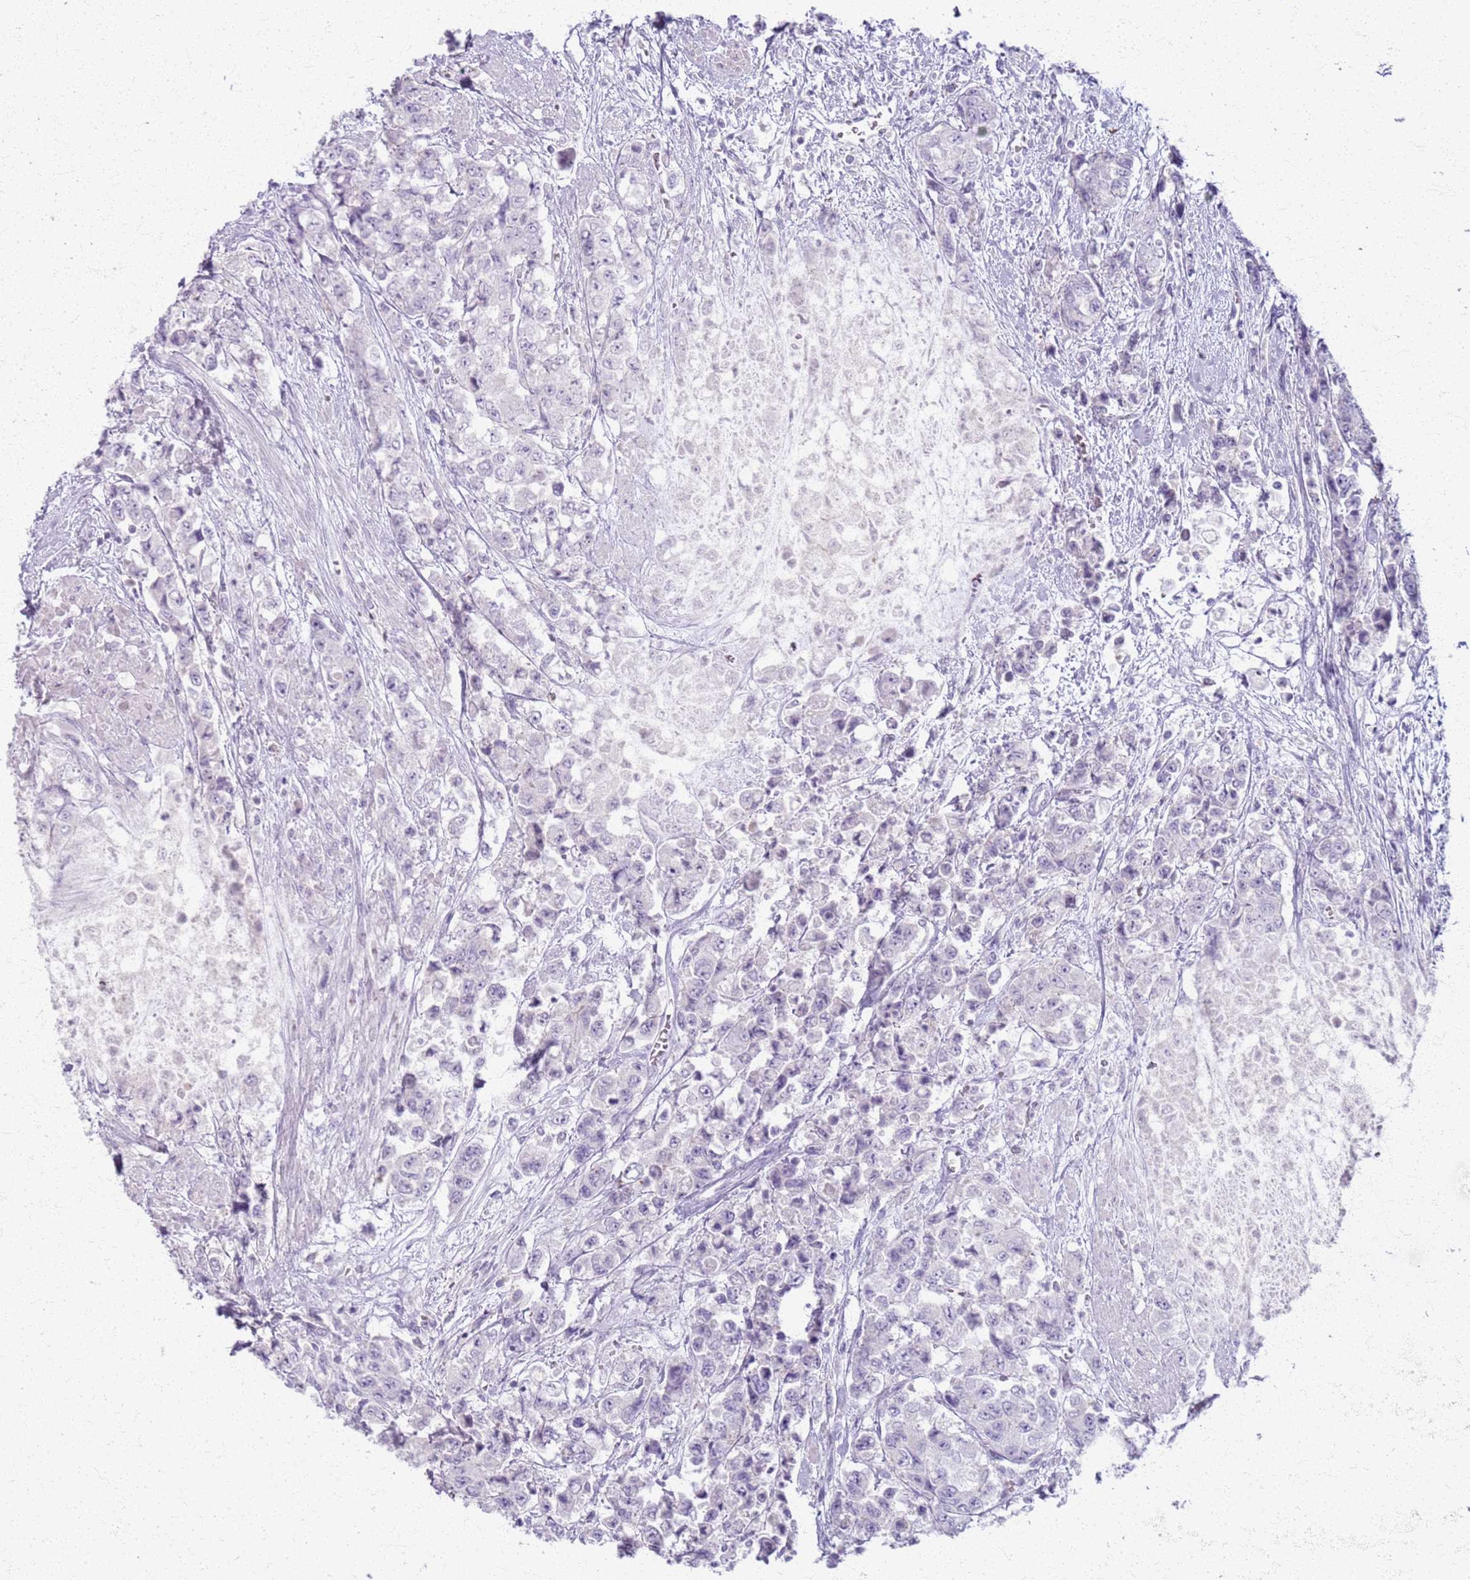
{"staining": {"intensity": "negative", "quantity": "none", "location": "none"}, "tissue": "urothelial cancer", "cell_type": "Tumor cells", "image_type": "cancer", "snomed": [{"axis": "morphology", "description": "Urothelial carcinoma, High grade"}, {"axis": "topography", "description": "Urinary bladder"}], "caption": "Protein analysis of urothelial carcinoma (high-grade) displays no significant expression in tumor cells.", "gene": "CSRP3", "patient": {"sex": "female", "age": 78}}